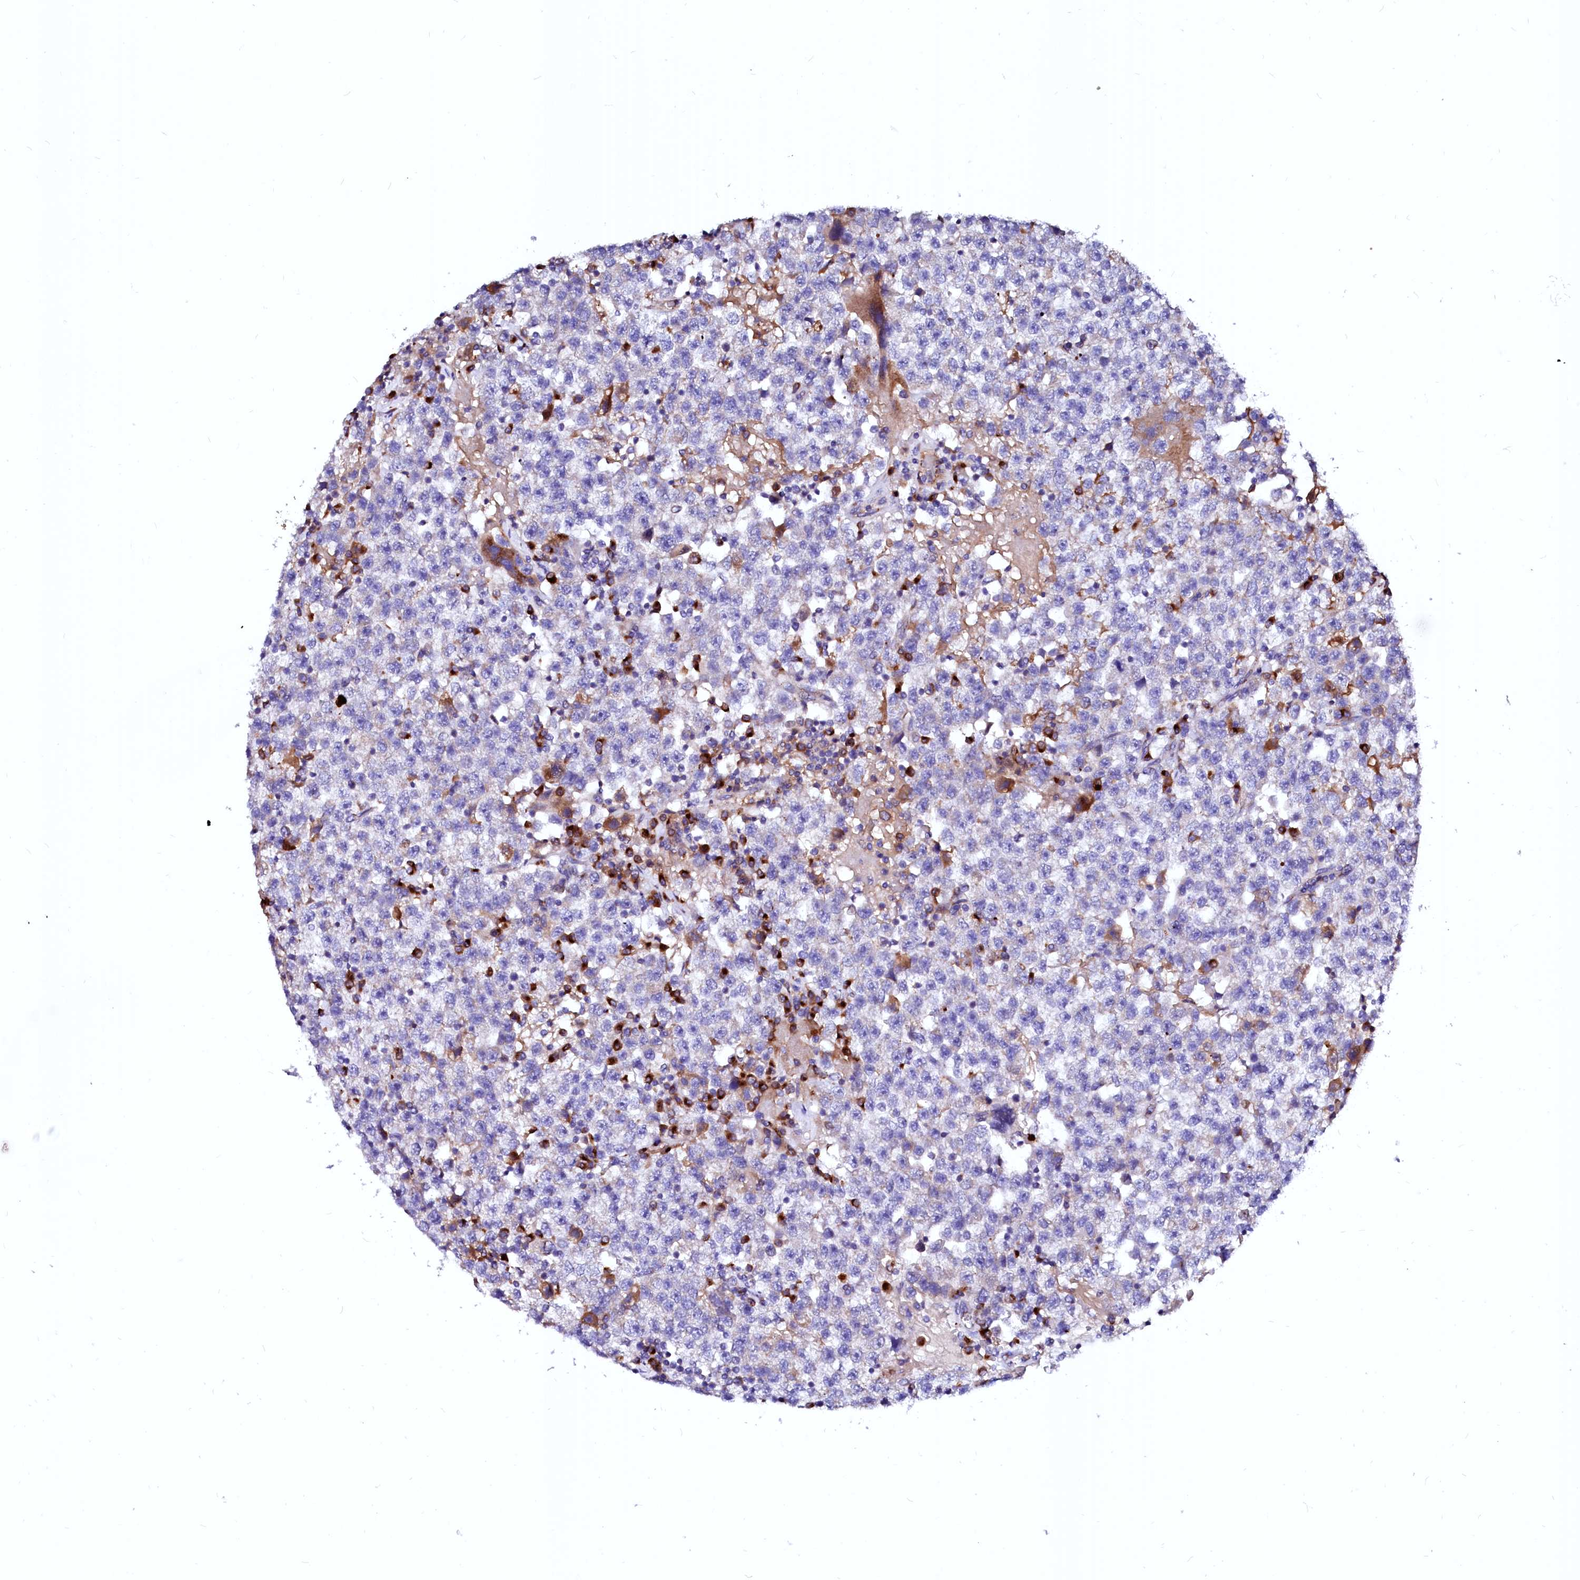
{"staining": {"intensity": "negative", "quantity": "none", "location": "none"}, "tissue": "testis cancer", "cell_type": "Tumor cells", "image_type": "cancer", "snomed": [{"axis": "morphology", "description": "Seminoma, NOS"}, {"axis": "topography", "description": "Testis"}], "caption": "Micrograph shows no protein expression in tumor cells of seminoma (testis) tissue. (Immunohistochemistry, brightfield microscopy, high magnification).", "gene": "LMAN1", "patient": {"sex": "male", "age": 22}}